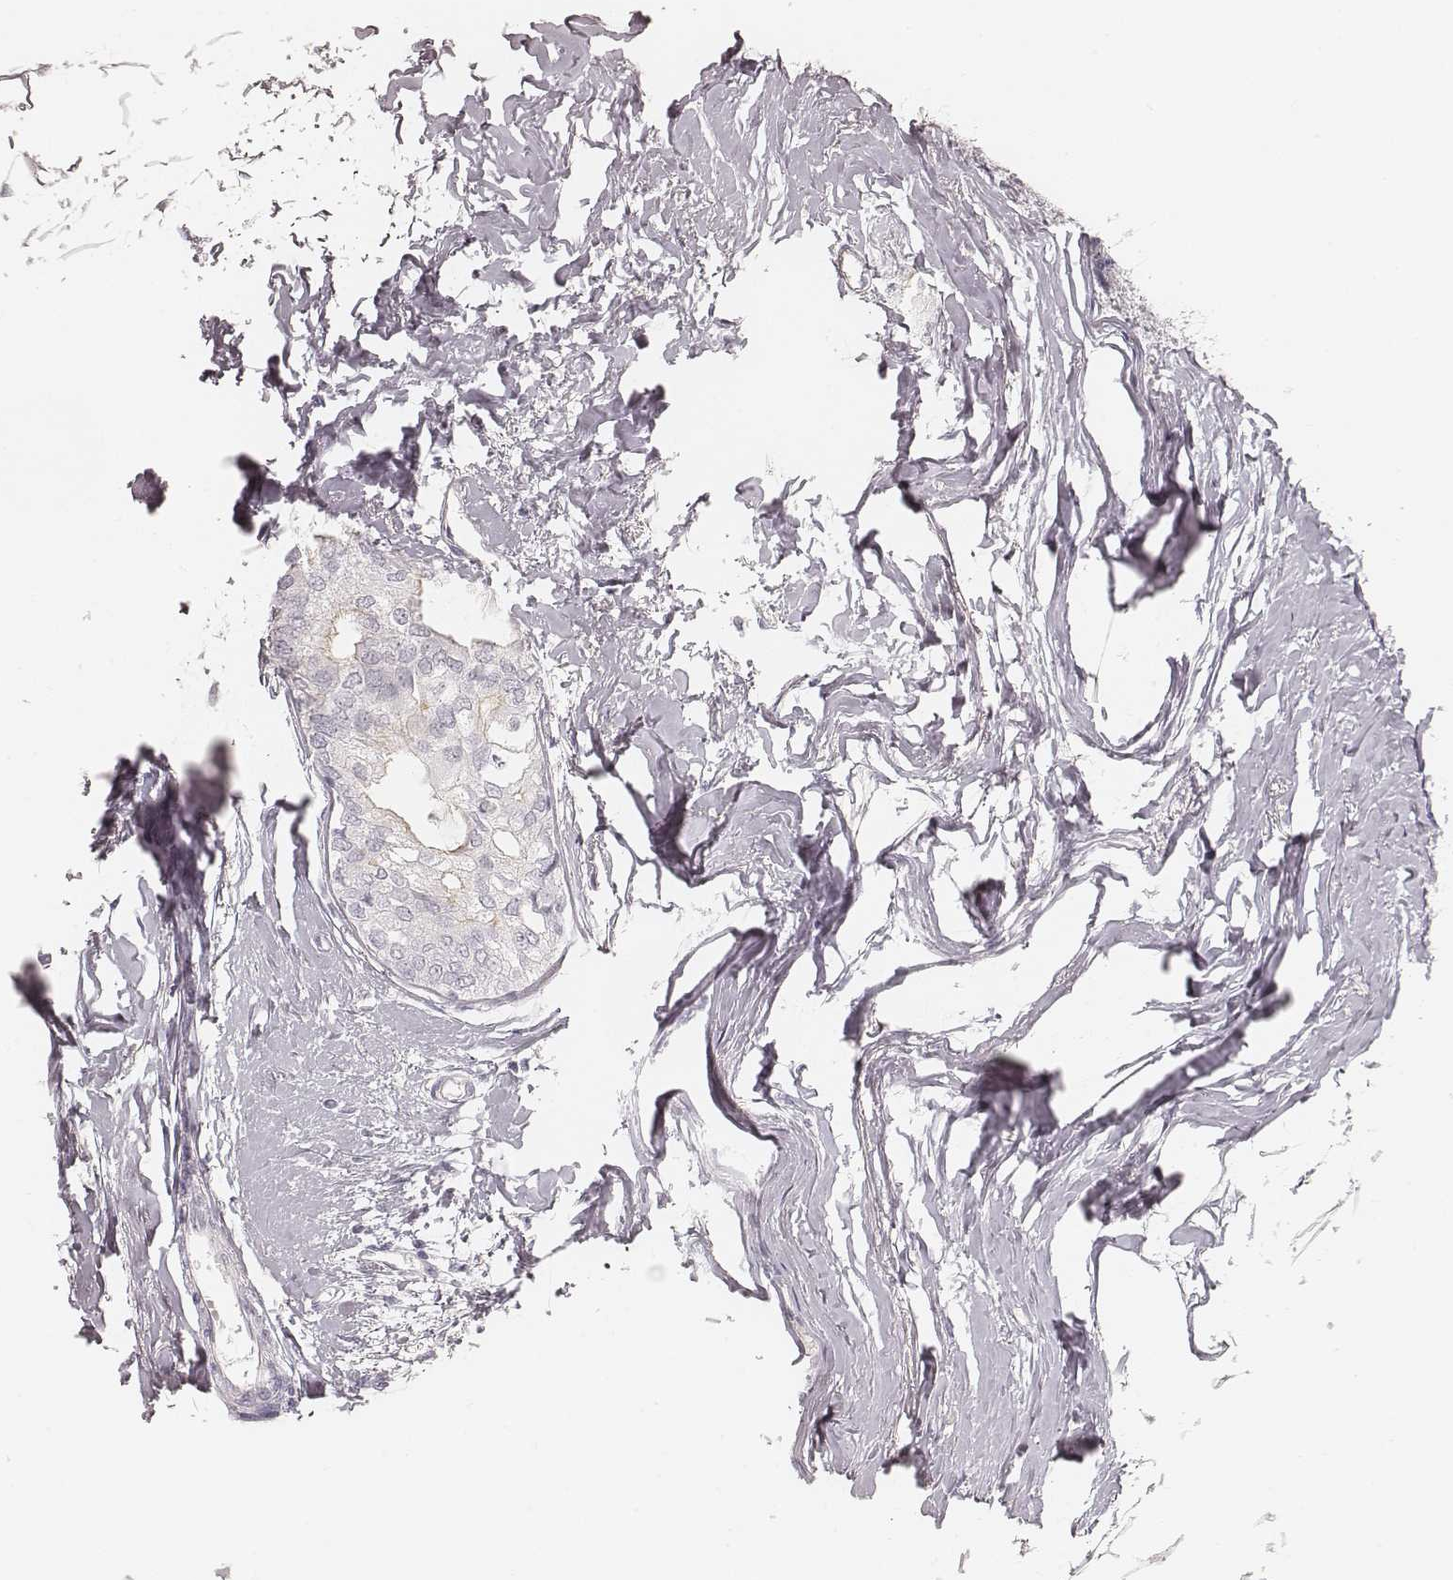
{"staining": {"intensity": "negative", "quantity": "none", "location": "none"}, "tissue": "breast cancer", "cell_type": "Tumor cells", "image_type": "cancer", "snomed": [{"axis": "morphology", "description": "Duct carcinoma"}, {"axis": "topography", "description": "Breast"}], "caption": "Image shows no protein staining in tumor cells of breast cancer tissue.", "gene": "HNF4G", "patient": {"sex": "female", "age": 40}}